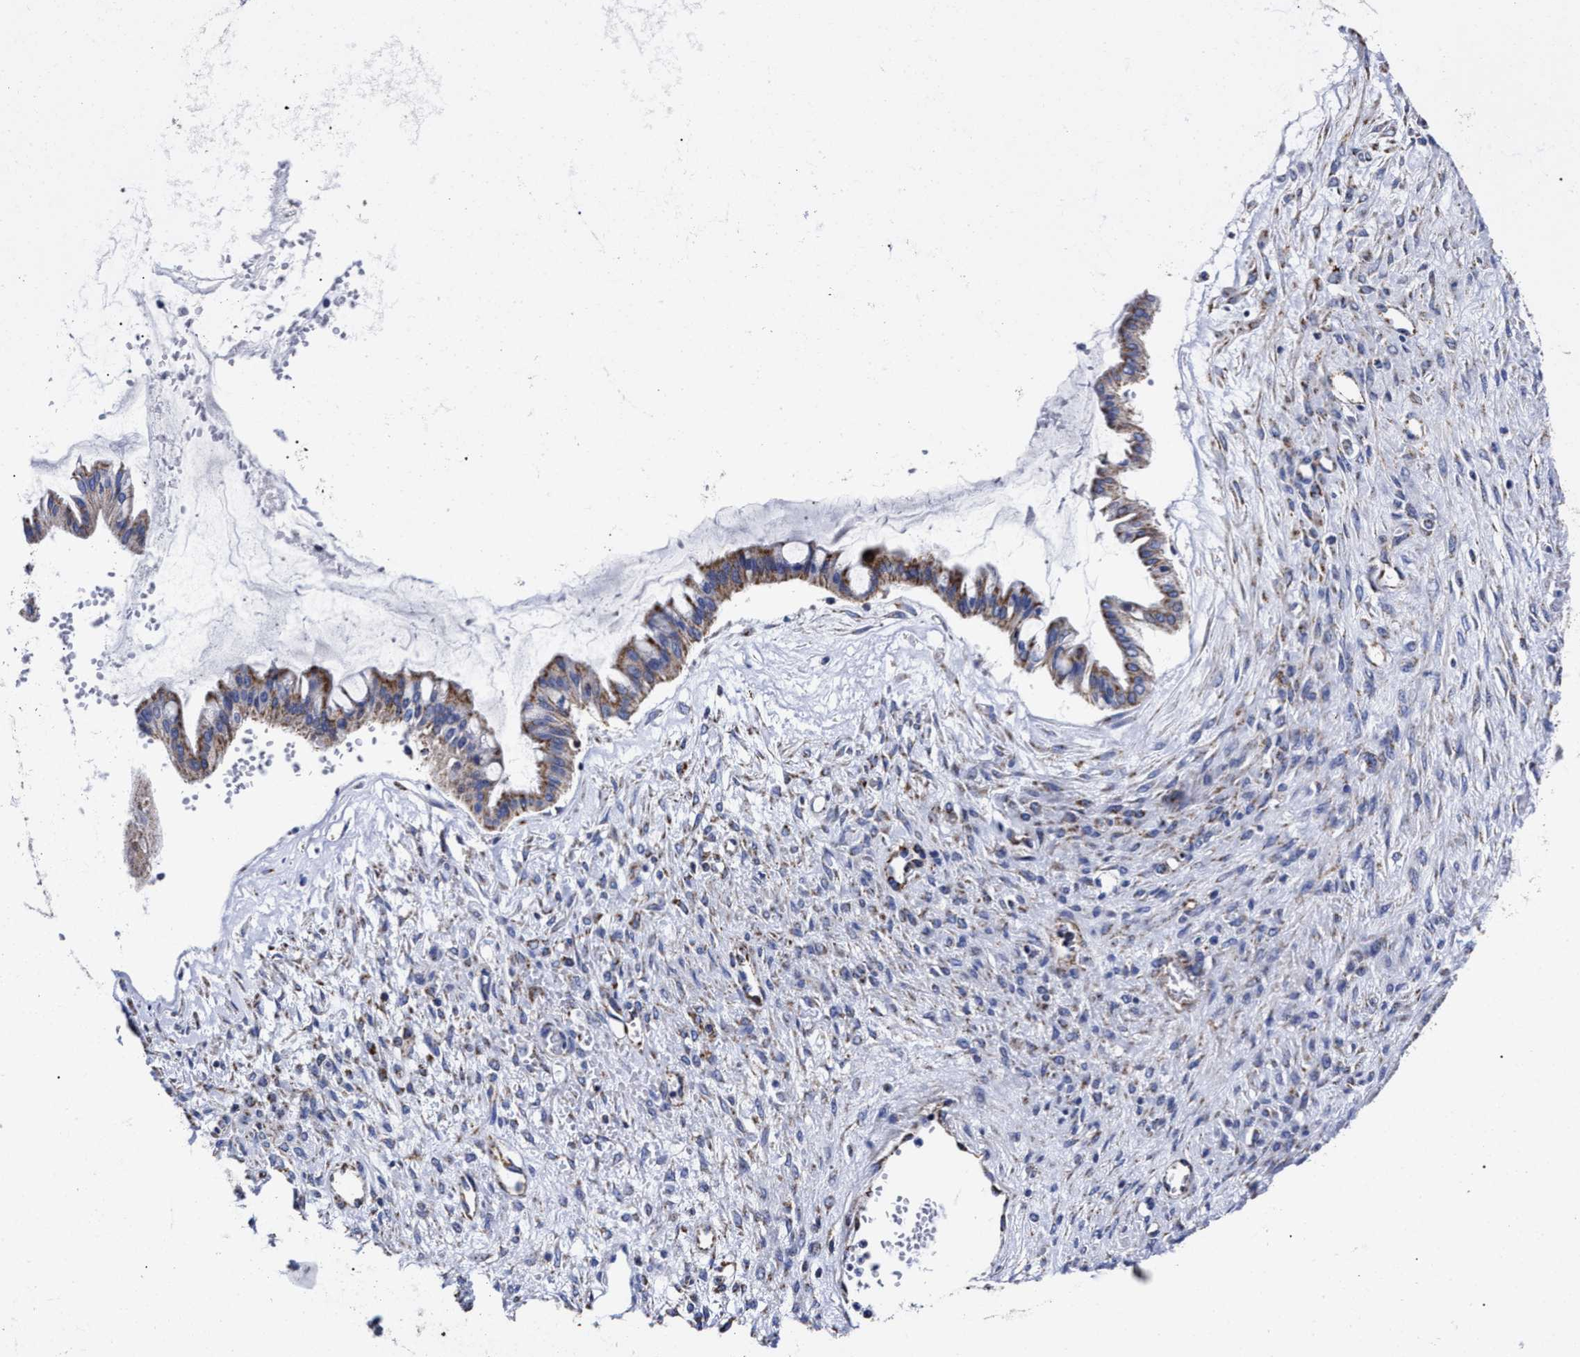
{"staining": {"intensity": "moderate", "quantity": "<25%", "location": "cytoplasmic/membranous"}, "tissue": "ovarian cancer", "cell_type": "Tumor cells", "image_type": "cancer", "snomed": [{"axis": "morphology", "description": "Cystadenocarcinoma, mucinous, NOS"}, {"axis": "topography", "description": "Ovary"}], "caption": "DAB (3,3'-diaminobenzidine) immunohistochemical staining of ovarian cancer (mucinous cystadenocarcinoma) demonstrates moderate cytoplasmic/membranous protein positivity in approximately <25% of tumor cells.", "gene": "HINT2", "patient": {"sex": "female", "age": 73}}